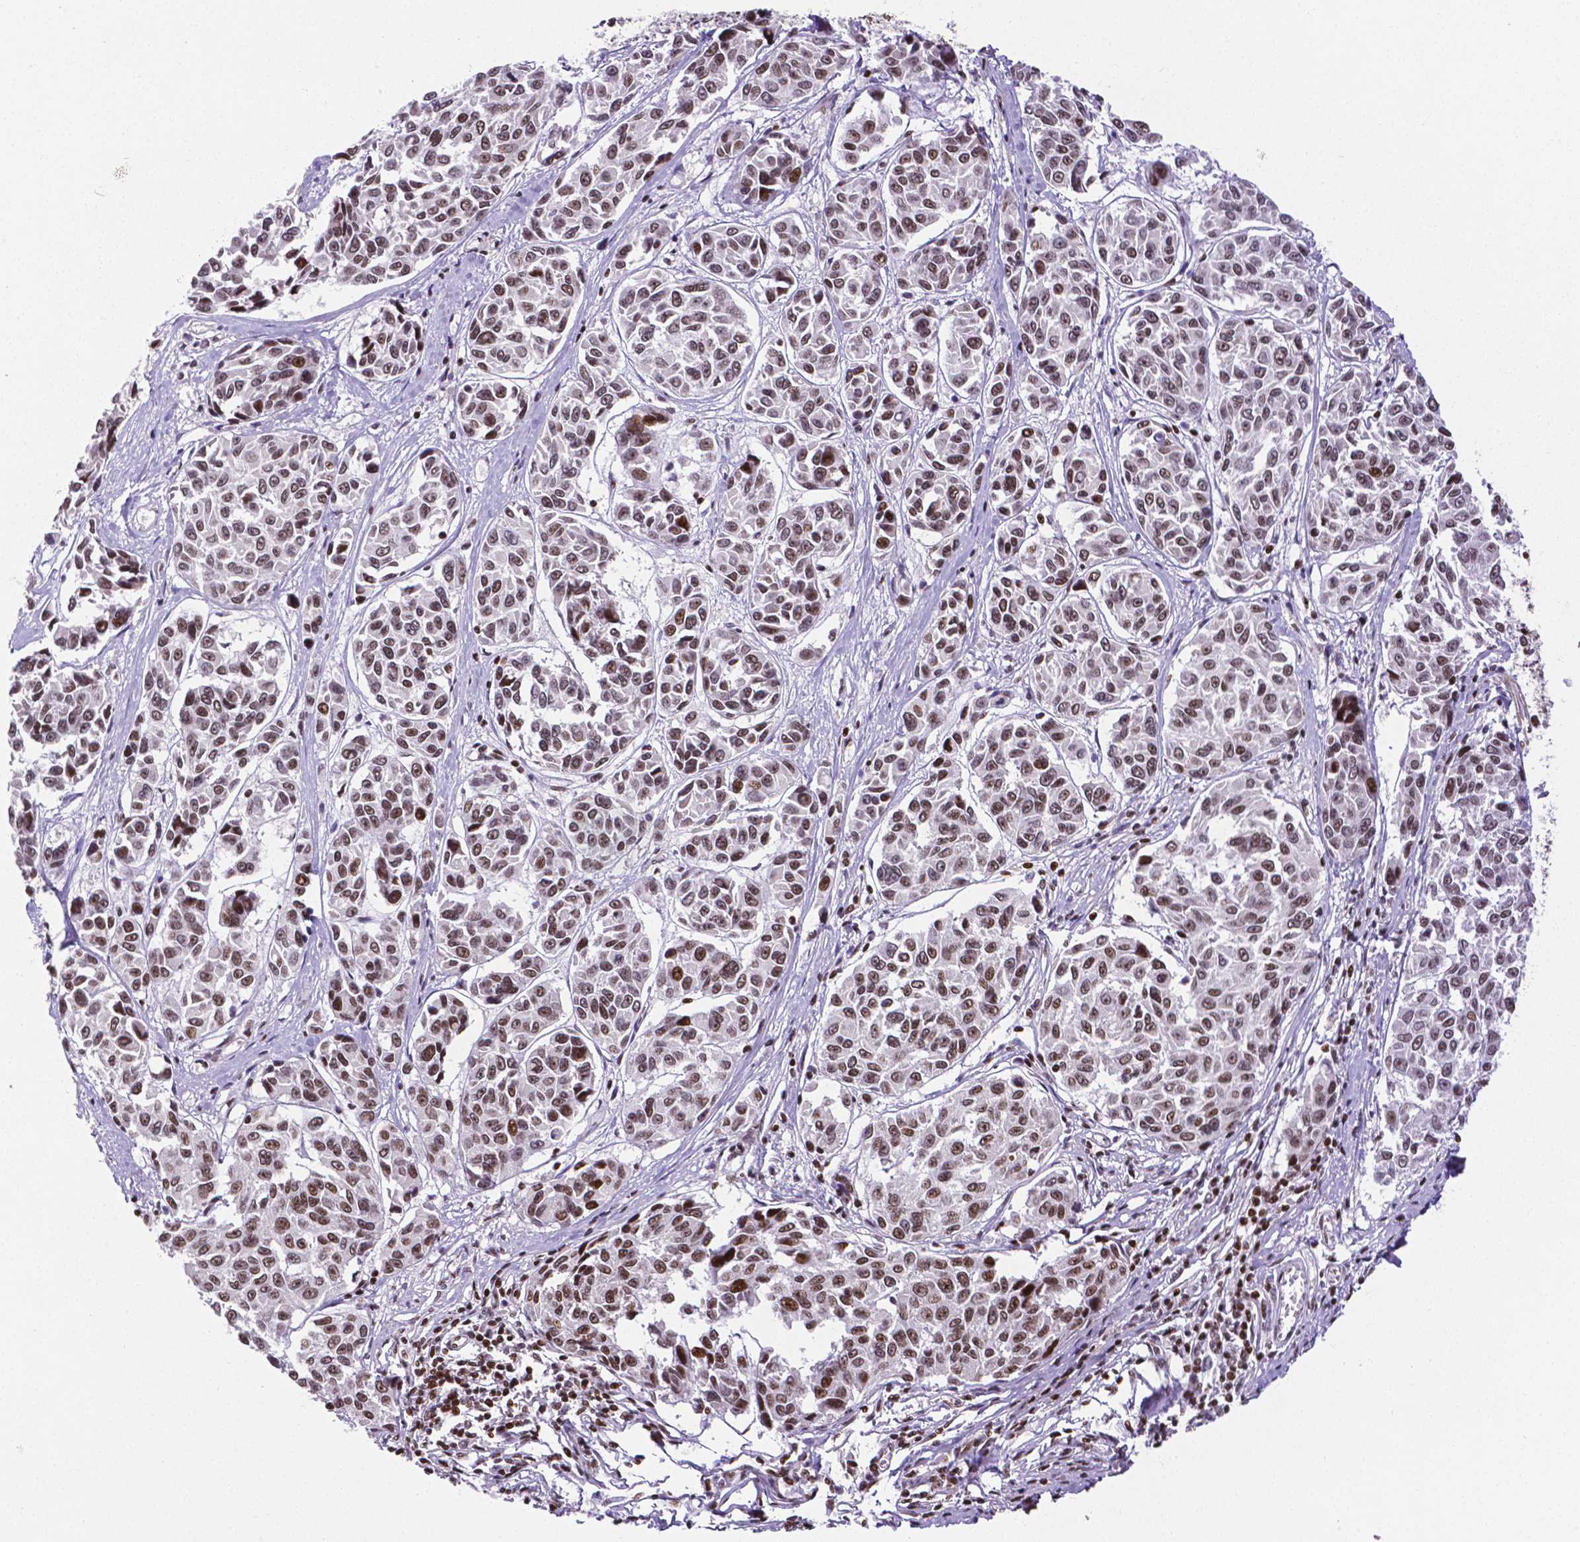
{"staining": {"intensity": "moderate", "quantity": ">75%", "location": "nuclear"}, "tissue": "melanoma", "cell_type": "Tumor cells", "image_type": "cancer", "snomed": [{"axis": "morphology", "description": "Malignant melanoma, NOS"}, {"axis": "topography", "description": "Skin"}], "caption": "Melanoma tissue exhibits moderate nuclear expression in about >75% of tumor cells, visualized by immunohistochemistry.", "gene": "CTCF", "patient": {"sex": "female", "age": 66}}